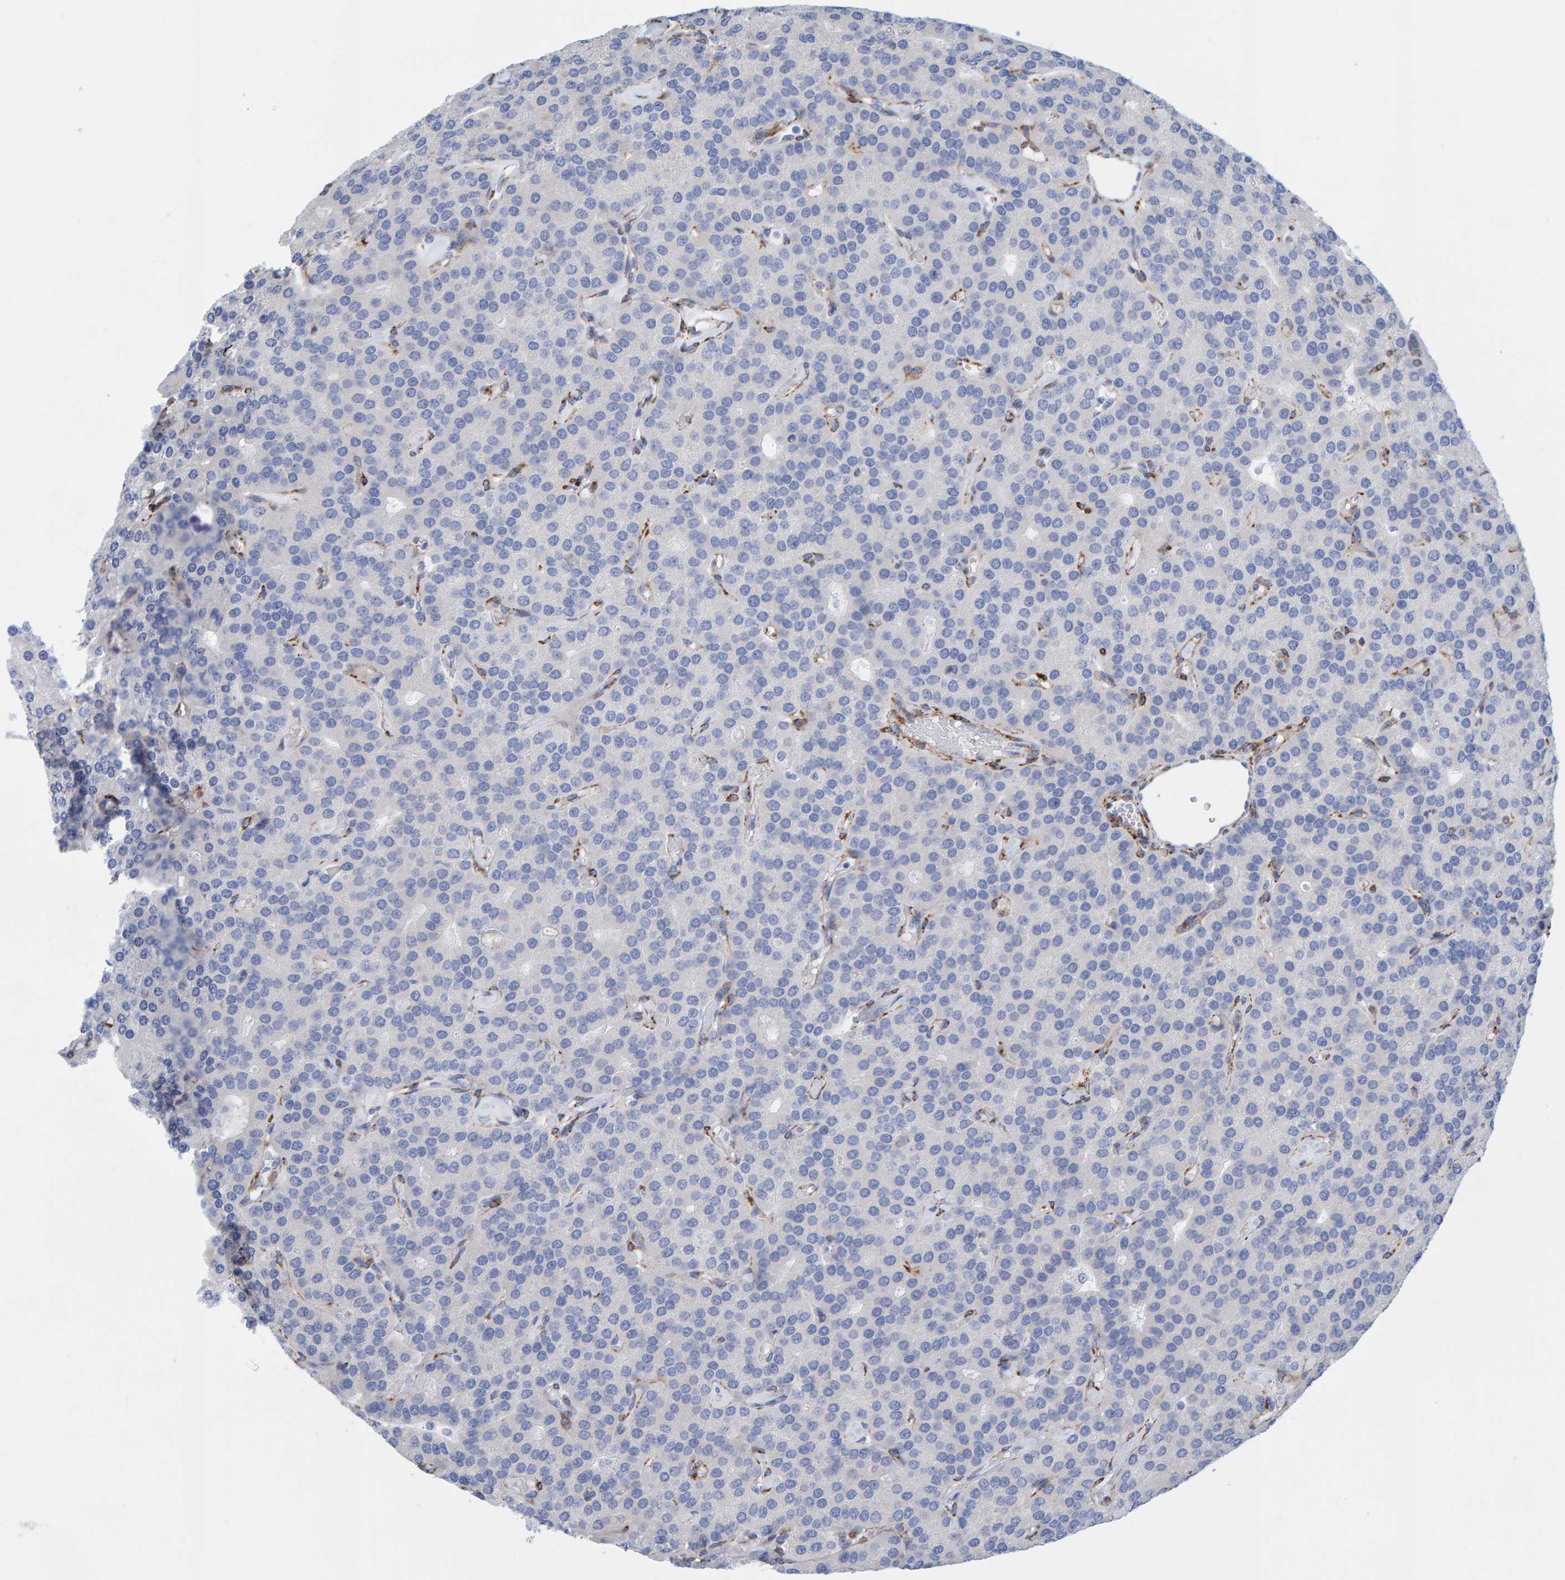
{"staining": {"intensity": "negative", "quantity": "none", "location": "none"}, "tissue": "parathyroid gland", "cell_type": "Glandular cells", "image_type": "normal", "snomed": [{"axis": "morphology", "description": "Normal tissue, NOS"}, {"axis": "morphology", "description": "Adenoma, NOS"}, {"axis": "topography", "description": "Parathyroid gland"}], "caption": "A photomicrograph of parathyroid gland stained for a protein reveals no brown staining in glandular cells. (DAB (3,3'-diaminobenzidine) IHC visualized using brightfield microscopy, high magnification).", "gene": "MAP1B", "patient": {"sex": "female", "age": 86}}